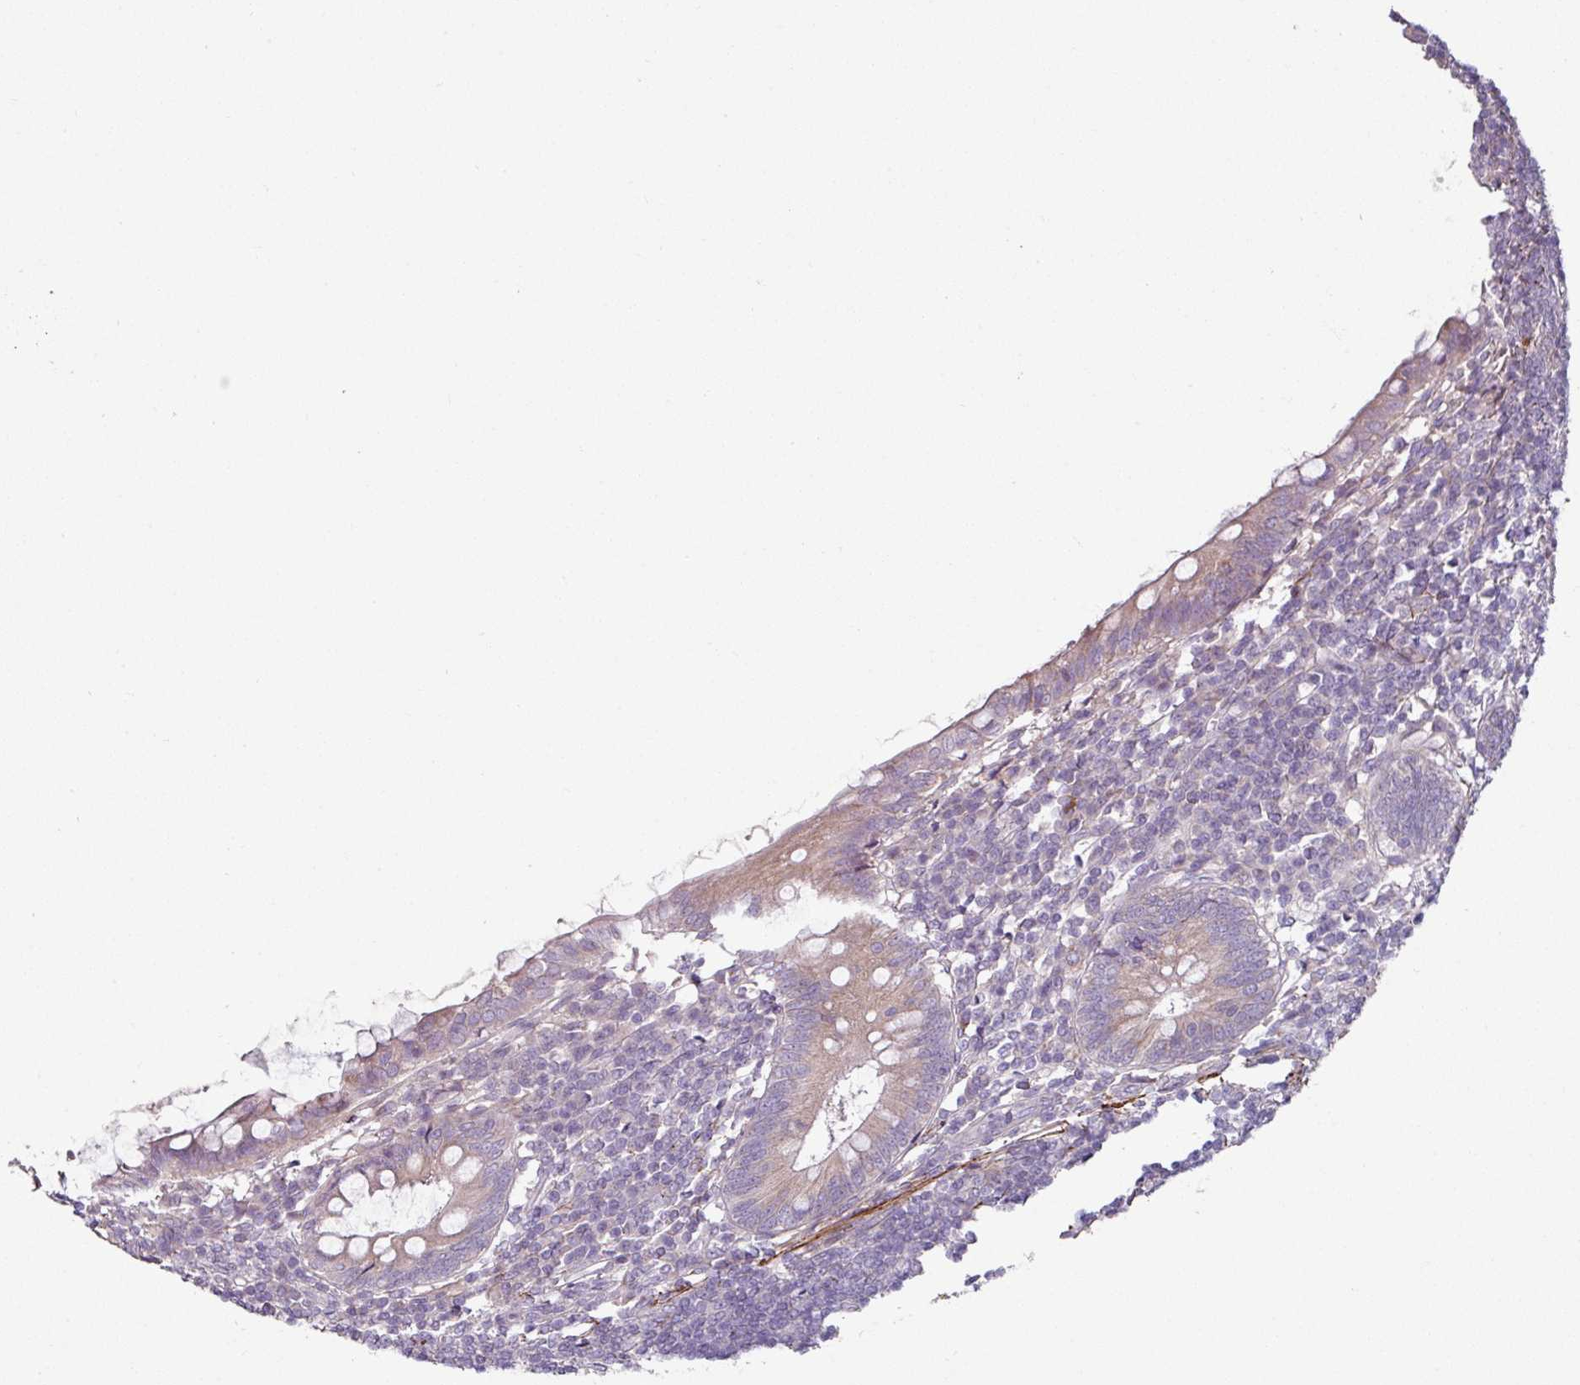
{"staining": {"intensity": "moderate", "quantity": "25%-75%", "location": "cytoplasmic/membranous"}, "tissue": "appendix", "cell_type": "Glandular cells", "image_type": "normal", "snomed": [{"axis": "morphology", "description": "Normal tissue, NOS"}, {"axis": "topography", "description": "Appendix"}], "caption": "High-power microscopy captured an immunohistochemistry (IHC) photomicrograph of normal appendix, revealing moderate cytoplasmic/membranous expression in about 25%-75% of glandular cells. (DAB (3,3'-diaminobenzidine) IHC, brown staining for protein, blue staining for nuclei).", "gene": "MTMR14", "patient": {"sex": "male", "age": 83}}